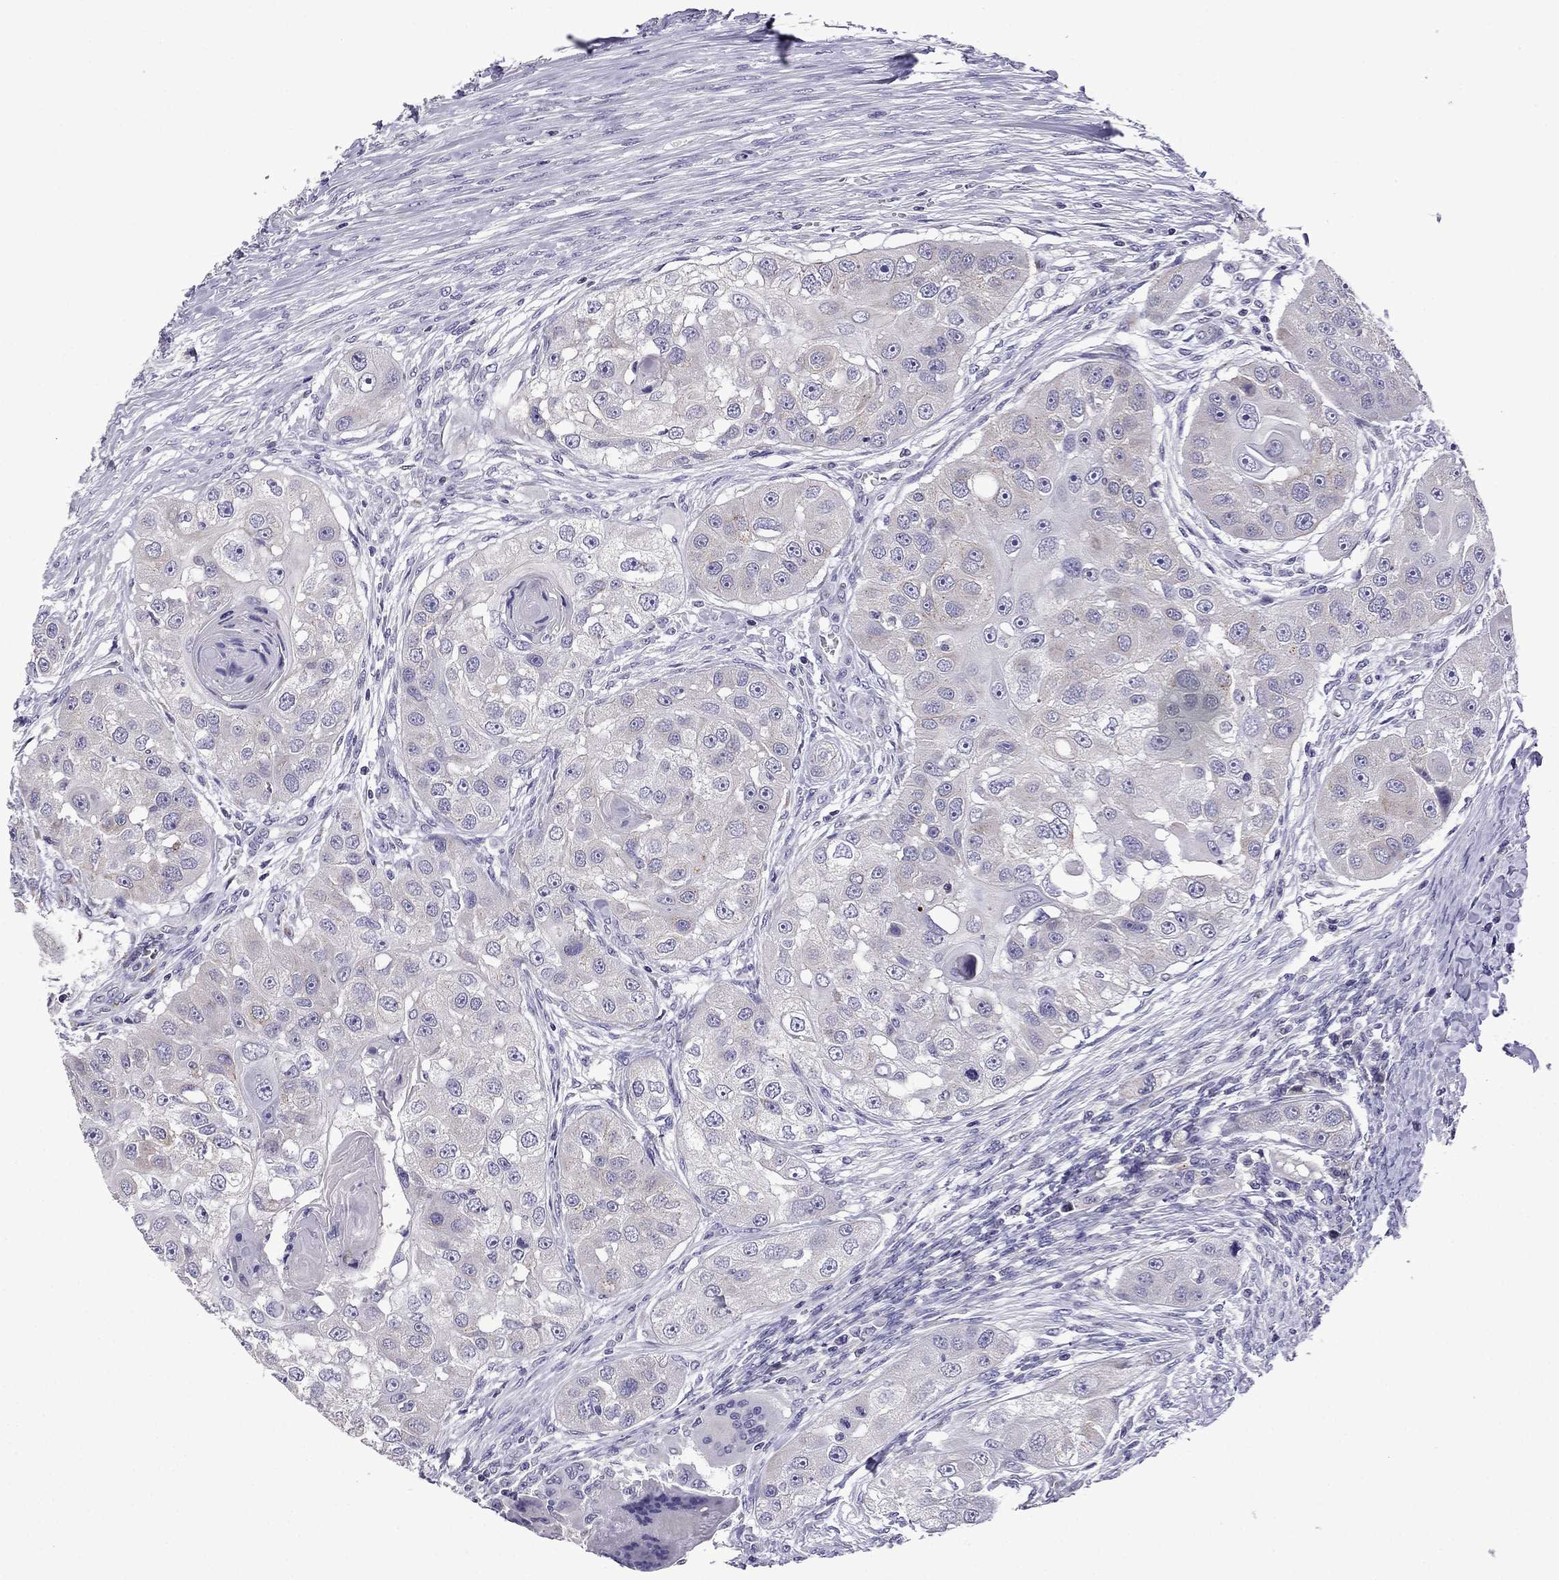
{"staining": {"intensity": "negative", "quantity": "none", "location": "none"}, "tissue": "head and neck cancer", "cell_type": "Tumor cells", "image_type": "cancer", "snomed": [{"axis": "morphology", "description": "Squamous cell carcinoma, NOS"}, {"axis": "topography", "description": "Head-Neck"}], "caption": "DAB immunohistochemical staining of human squamous cell carcinoma (head and neck) displays no significant staining in tumor cells.", "gene": "TTN", "patient": {"sex": "male", "age": 51}}